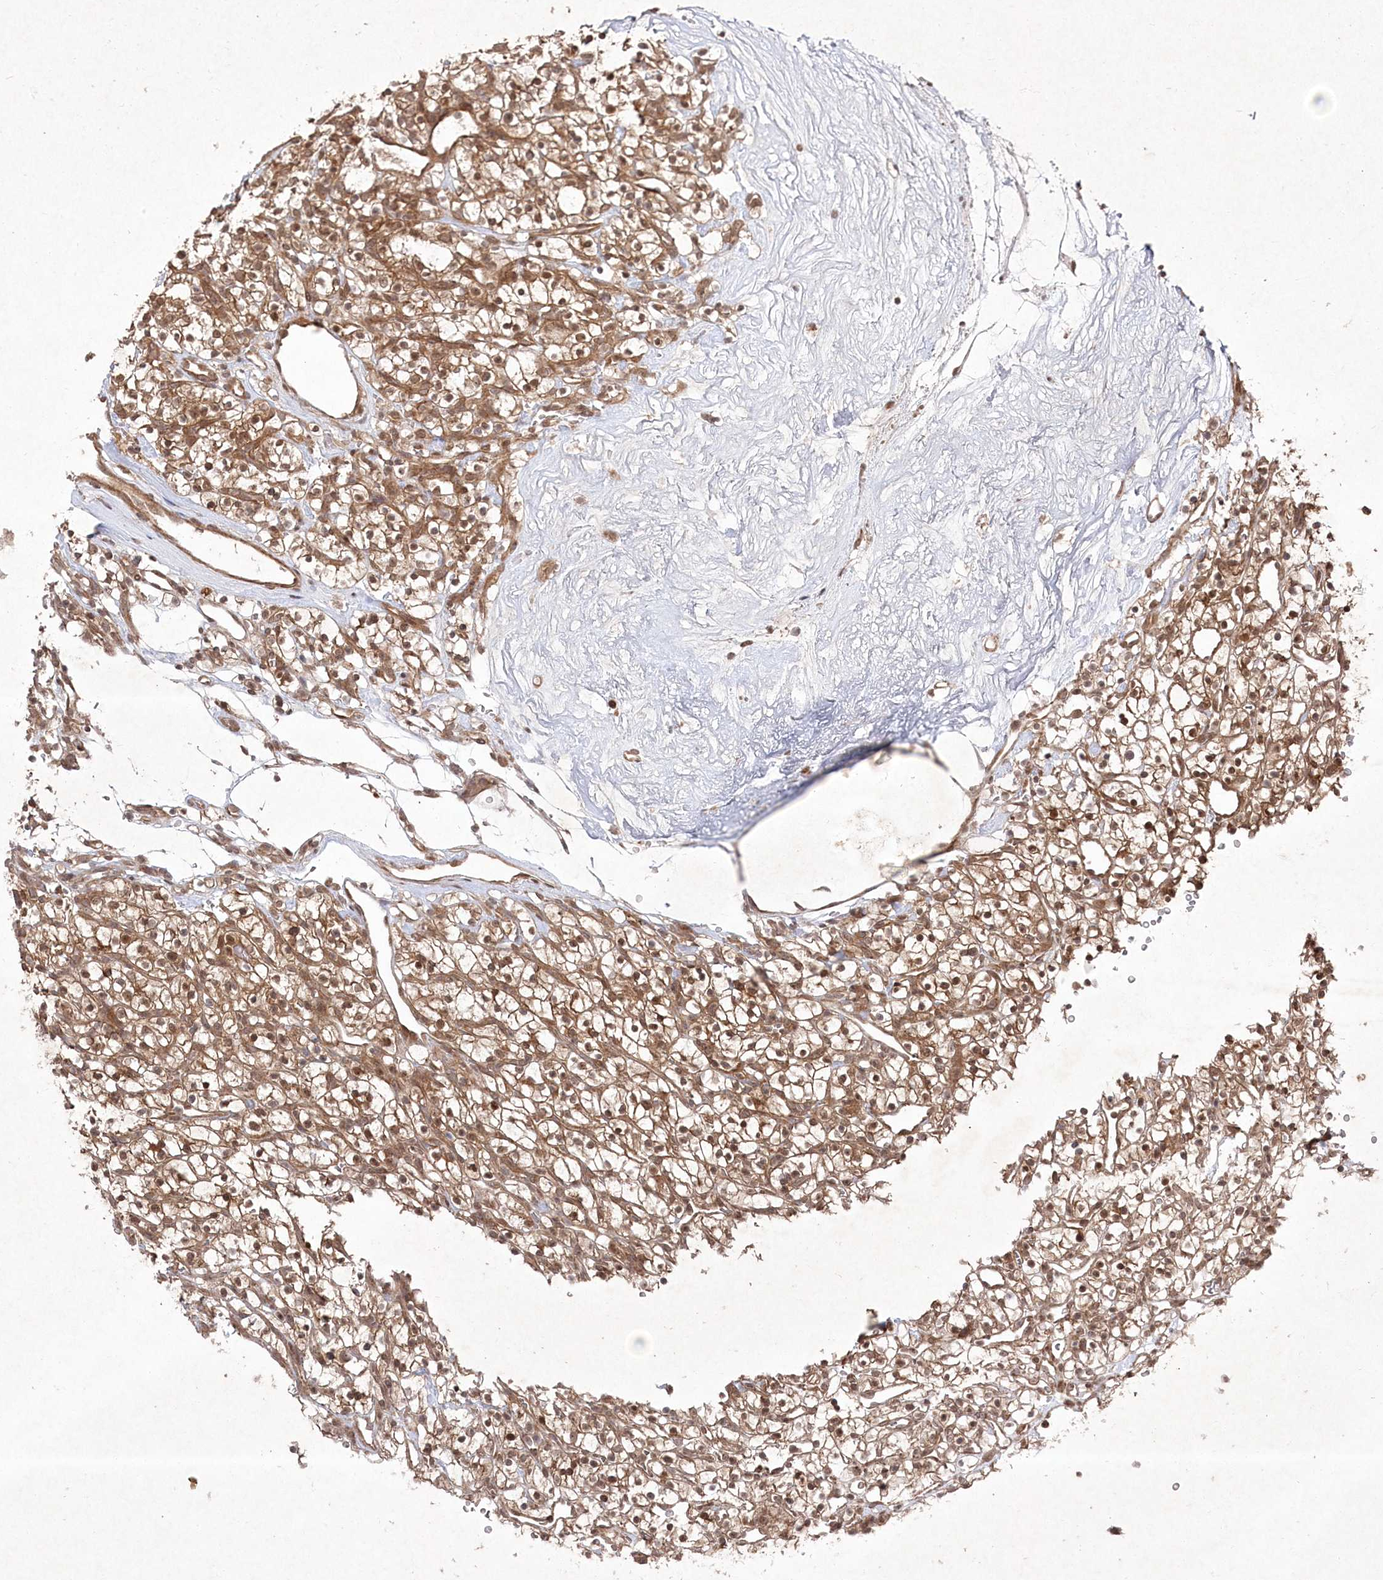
{"staining": {"intensity": "moderate", "quantity": ">75%", "location": "cytoplasmic/membranous,nuclear"}, "tissue": "renal cancer", "cell_type": "Tumor cells", "image_type": "cancer", "snomed": [{"axis": "morphology", "description": "Adenocarcinoma, NOS"}, {"axis": "topography", "description": "Kidney"}], "caption": "Protein staining of adenocarcinoma (renal) tissue exhibits moderate cytoplasmic/membranous and nuclear staining in approximately >75% of tumor cells.", "gene": "FBXL17", "patient": {"sex": "female", "age": 57}}